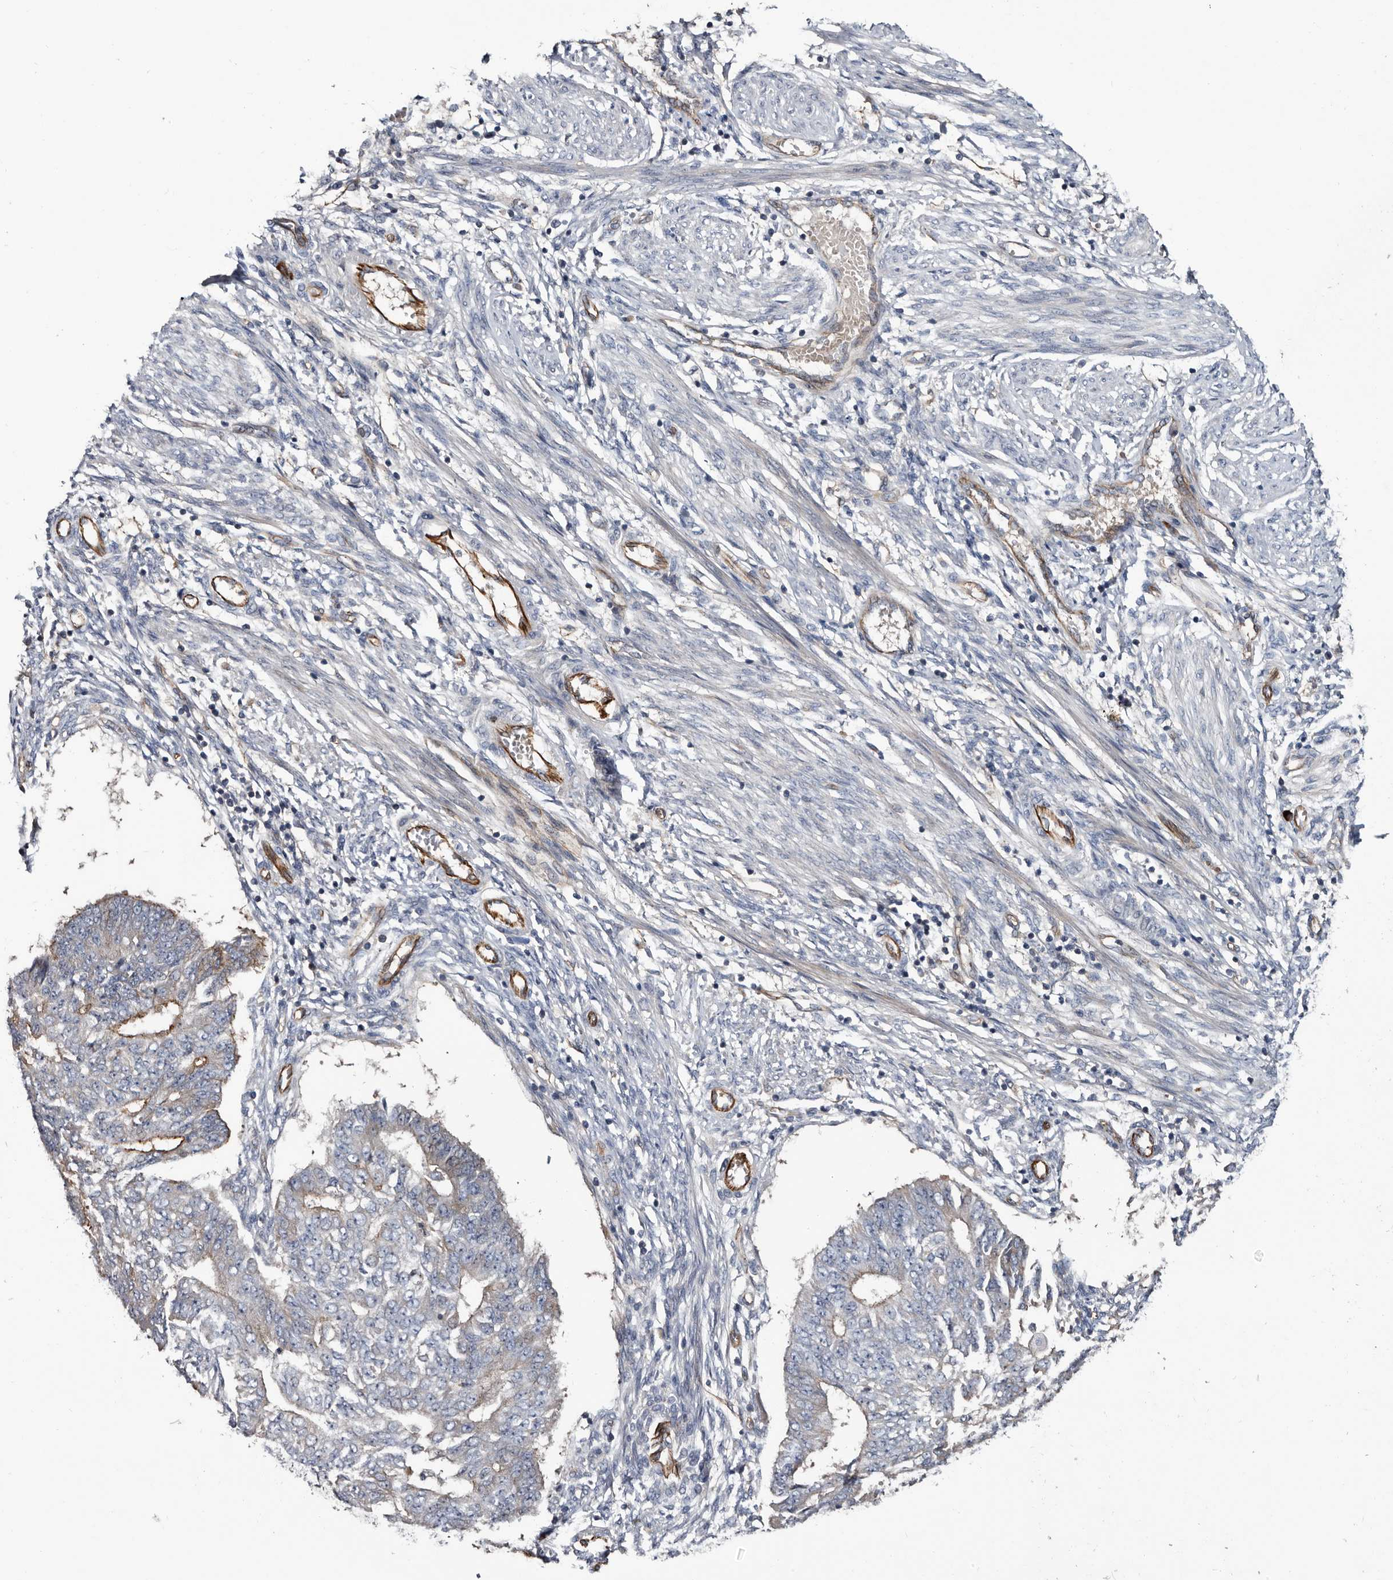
{"staining": {"intensity": "moderate", "quantity": "<25%", "location": "cytoplasmic/membranous"}, "tissue": "endometrial cancer", "cell_type": "Tumor cells", "image_type": "cancer", "snomed": [{"axis": "morphology", "description": "Adenocarcinoma, NOS"}, {"axis": "topography", "description": "Endometrium"}], "caption": "This histopathology image displays immunohistochemistry (IHC) staining of endometrial adenocarcinoma, with low moderate cytoplasmic/membranous staining in about <25% of tumor cells.", "gene": "TSPAN17", "patient": {"sex": "female", "age": 32}}